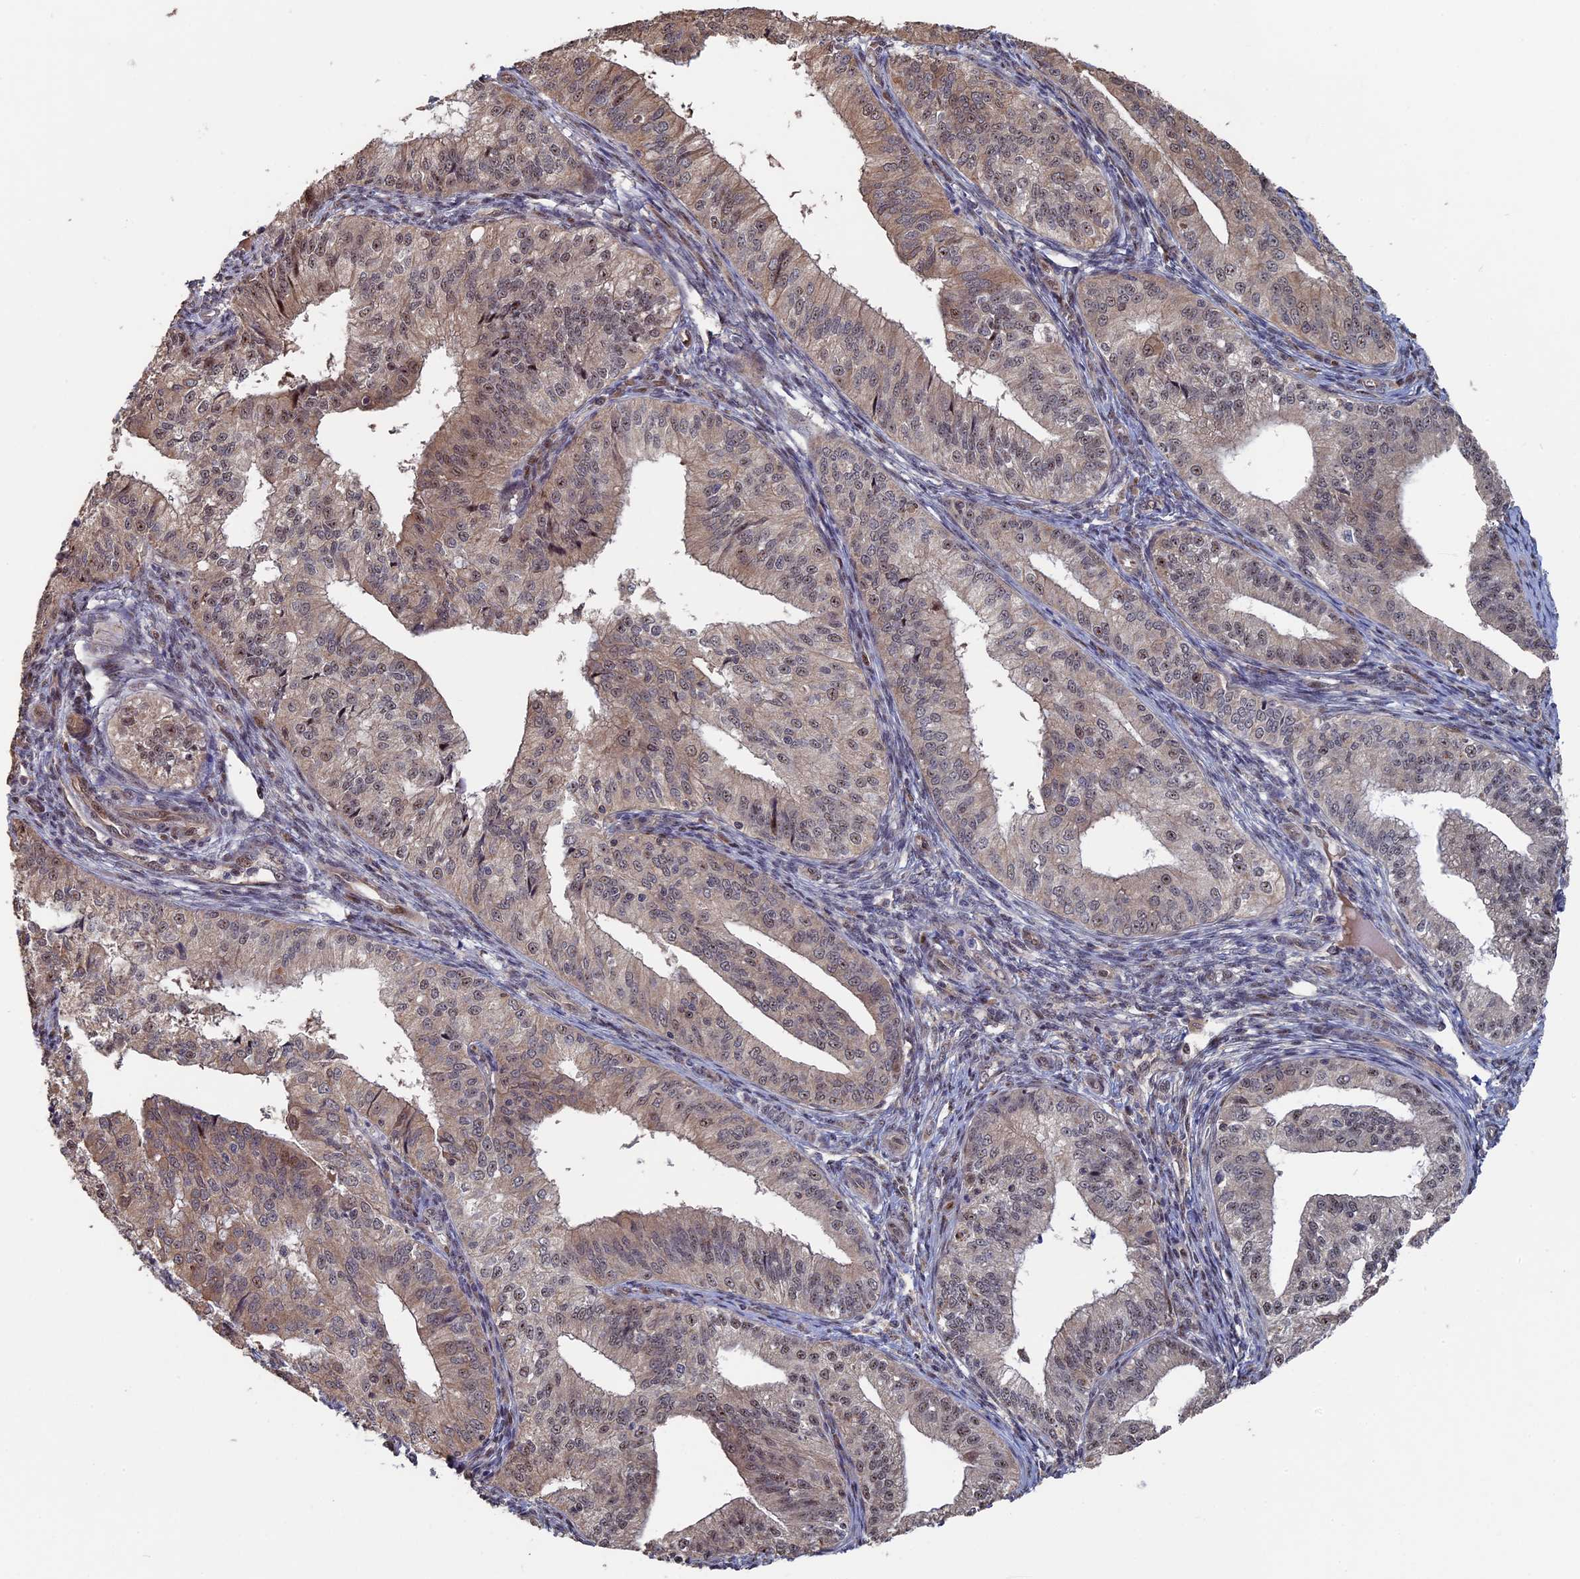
{"staining": {"intensity": "moderate", "quantity": ">75%", "location": "nuclear"}, "tissue": "endometrial cancer", "cell_type": "Tumor cells", "image_type": "cancer", "snomed": [{"axis": "morphology", "description": "Adenocarcinoma, NOS"}, {"axis": "topography", "description": "Endometrium"}], "caption": "Endometrial cancer stained with a brown dye displays moderate nuclear positive positivity in approximately >75% of tumor cells.", "gene": "KIAA1328", "patient": {"sex": "female", "age": 50}}